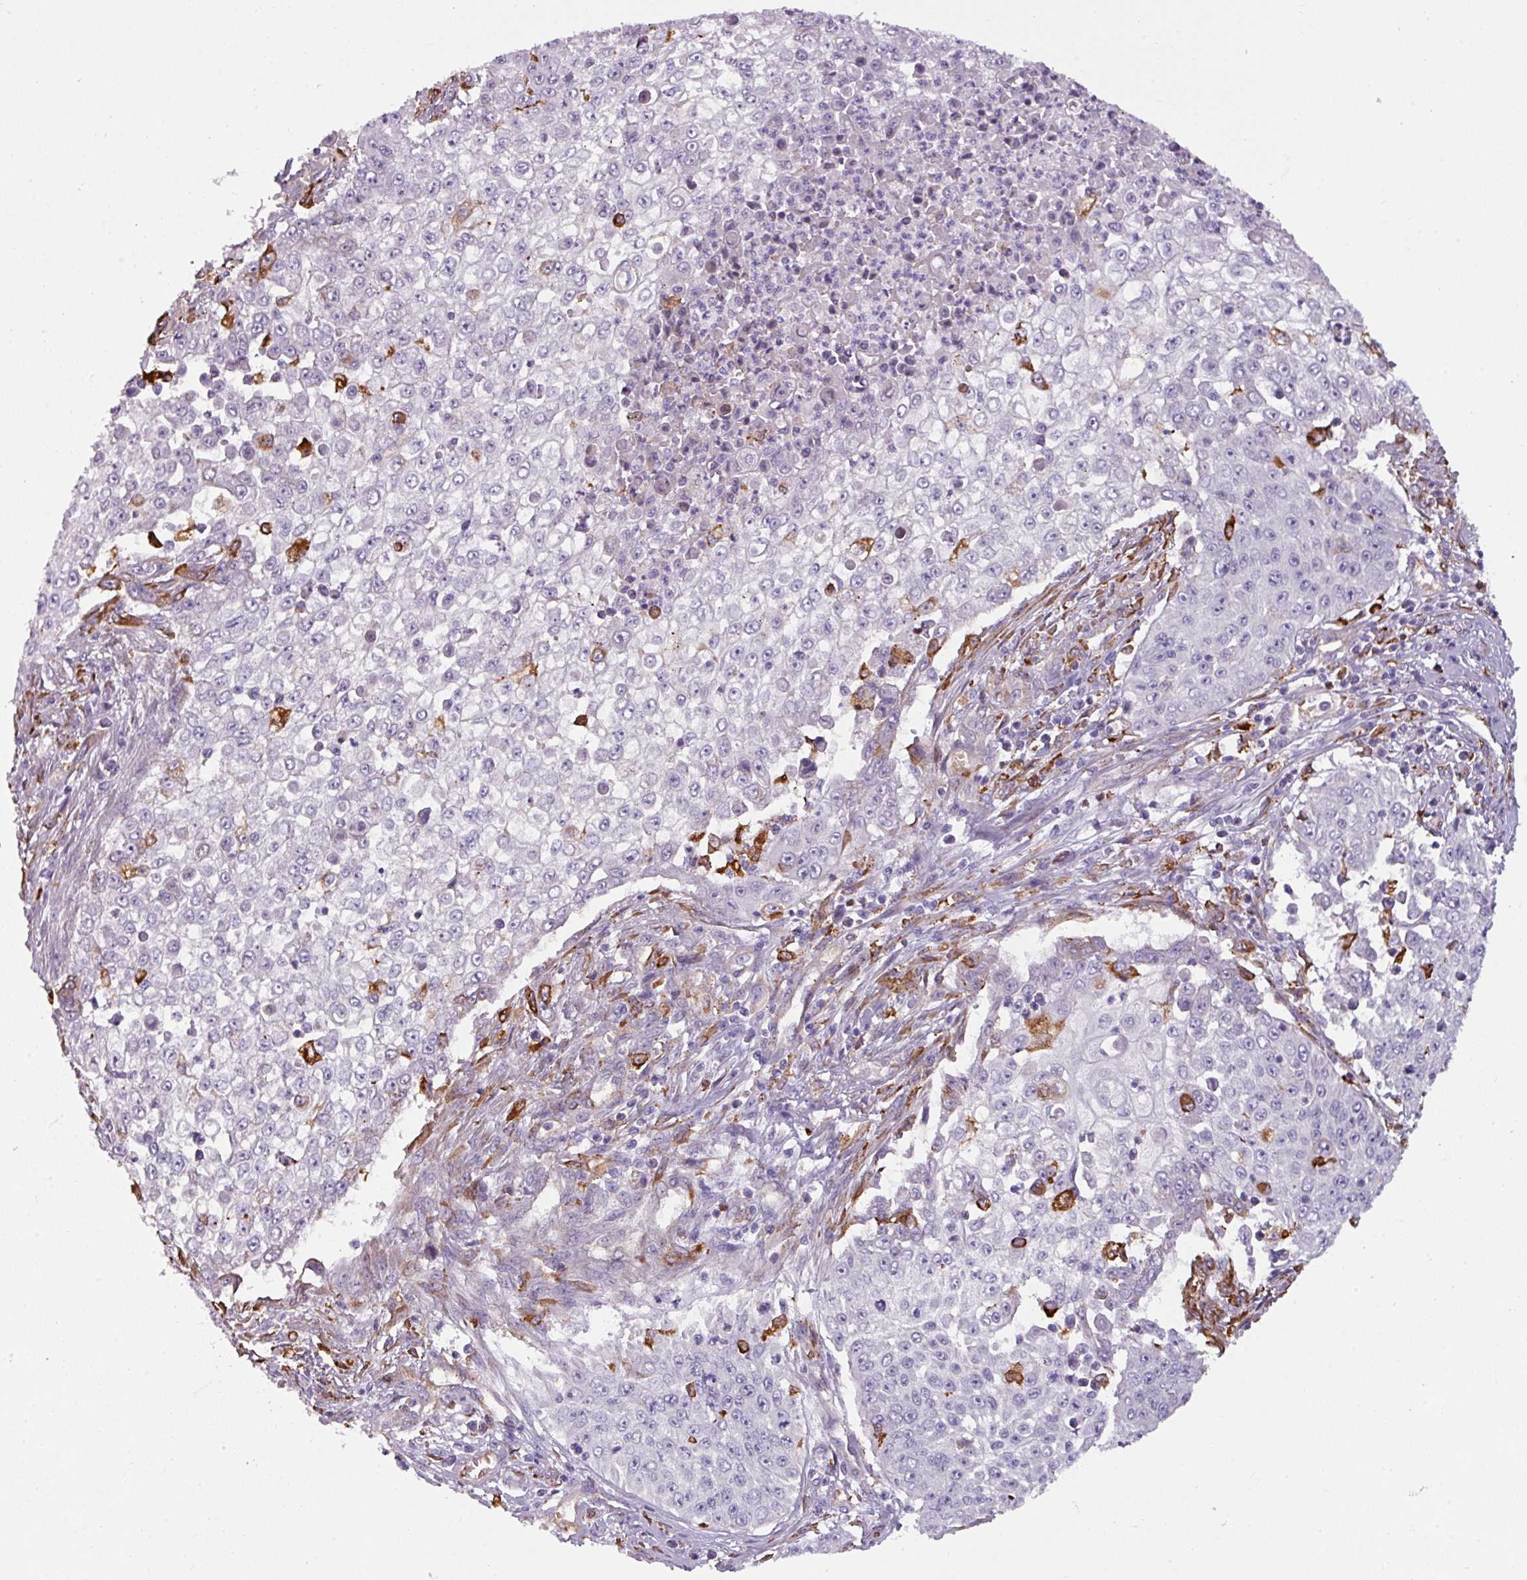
{"staining": {"intensity": "negative", "quantity": "none", "location": "none"}, "tissue": "skin cancer", "cell_type": "Tumor cells", "image_type": "cancer", "snomed": [{"axis": "morphology", "description": "Squamous cell carcinoma, NOS"}, {"axis": "topography", "description": "Skin"}], "caption": "High magnification brightfield microscopy of squamous cell carcinoma (skin) stained with DAB (3,3'-diaminobenzidine) (brown) and counterstained with hematoxylin (blue): tumor cells show no significant positivity.", "gene": "BUD23", "patient": {"sex": "male", "age": 24}}